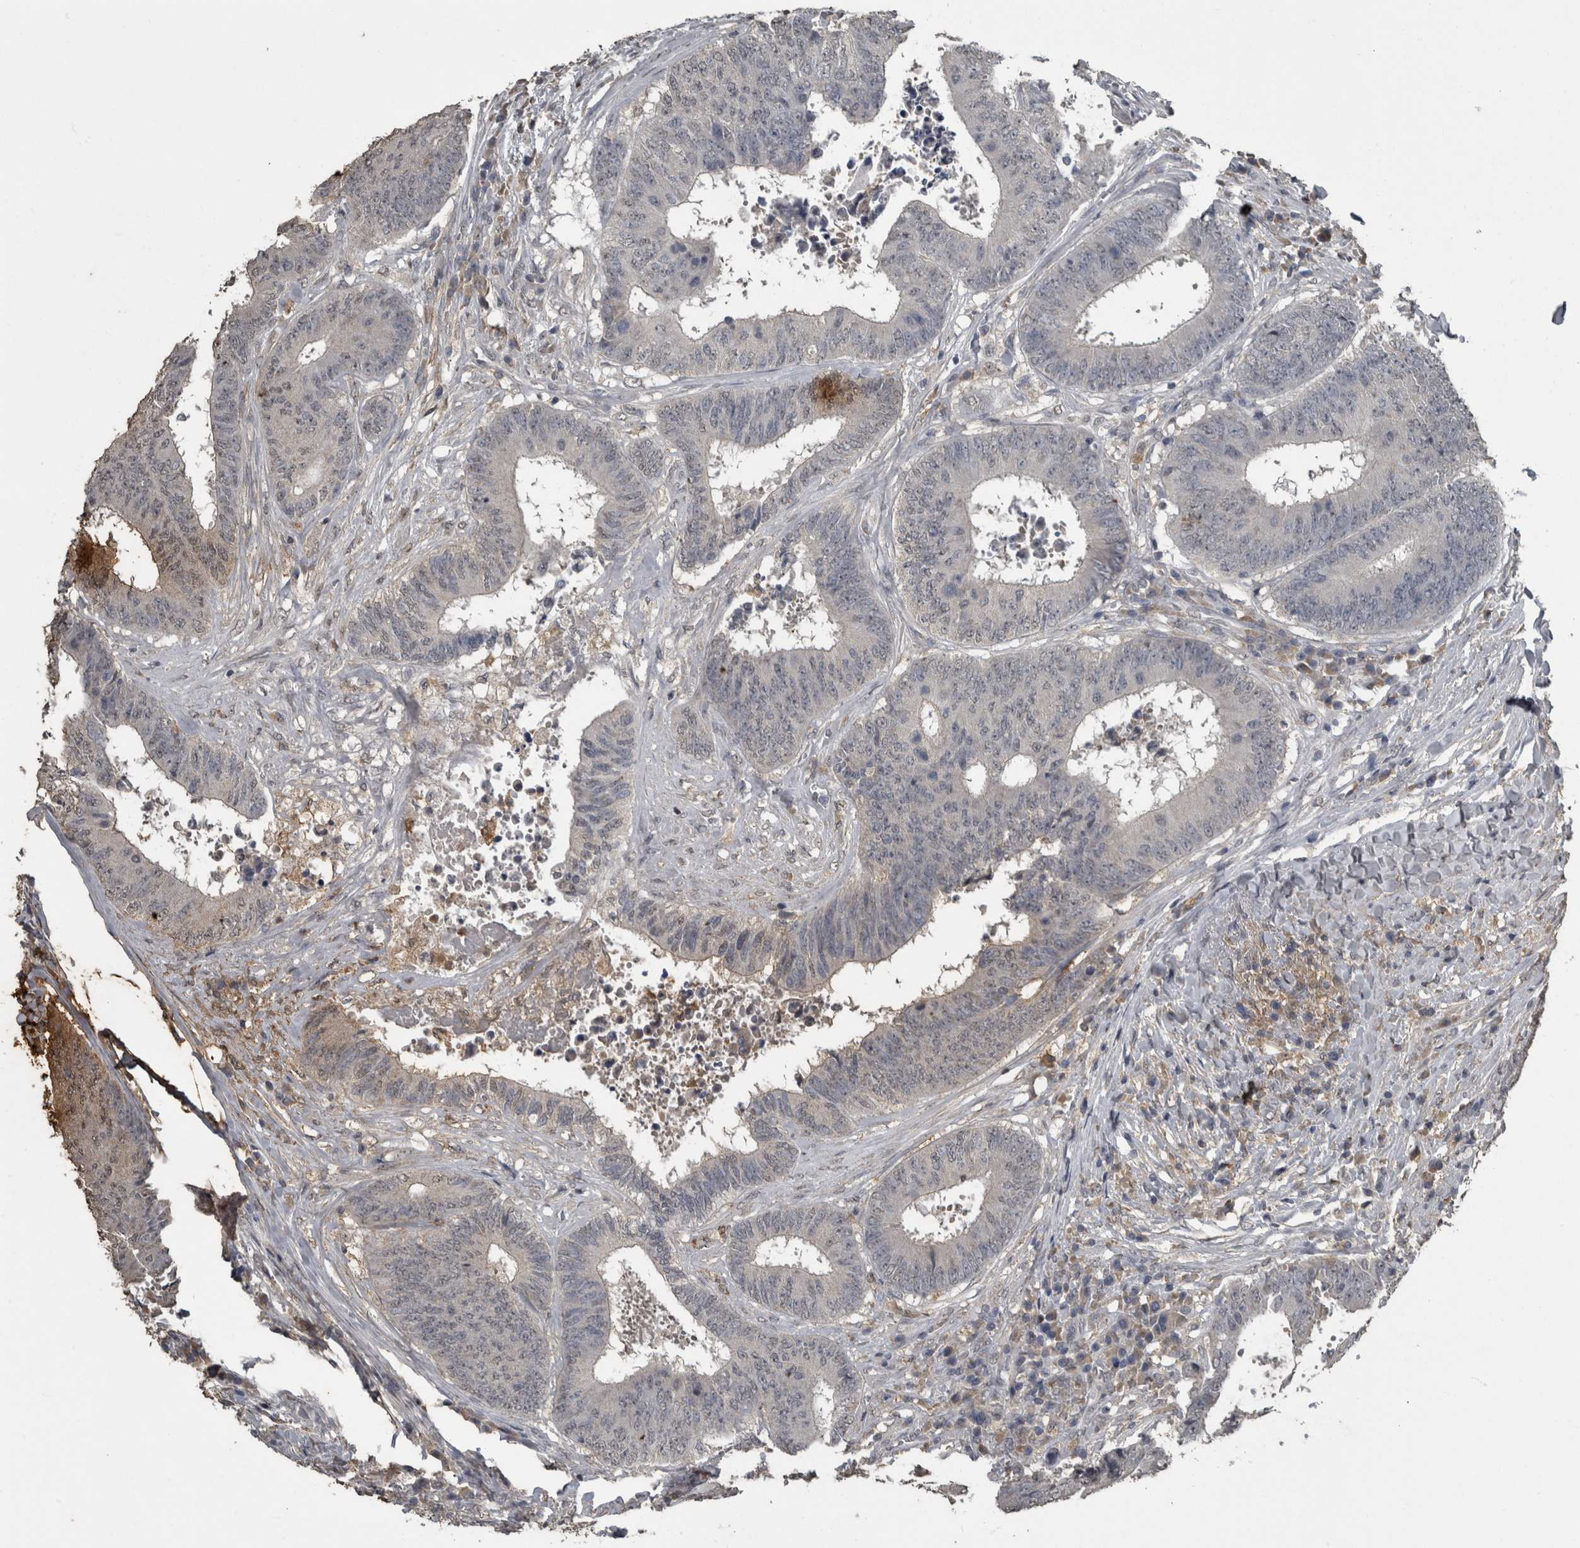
{"staining": {"intensity": "negative", "quantity": "none", "location": "none"}, "tissue": "colorectal cancer", "cell_type": "Tumor cells", "image_type": "cancer", "snomed": [{"axis": "morphology", "description": "Adenocarcinoma, NOS"}, {"axis": "topography", "description": "Rectum"}], "caption": "Immunohistochemical staining of colorectal cancer (adenocarcinoma) demonstrates no significant expression in tumor cells.", "gene": "PIK3AP1", "patient": {"sex": "male", "age": 72}}